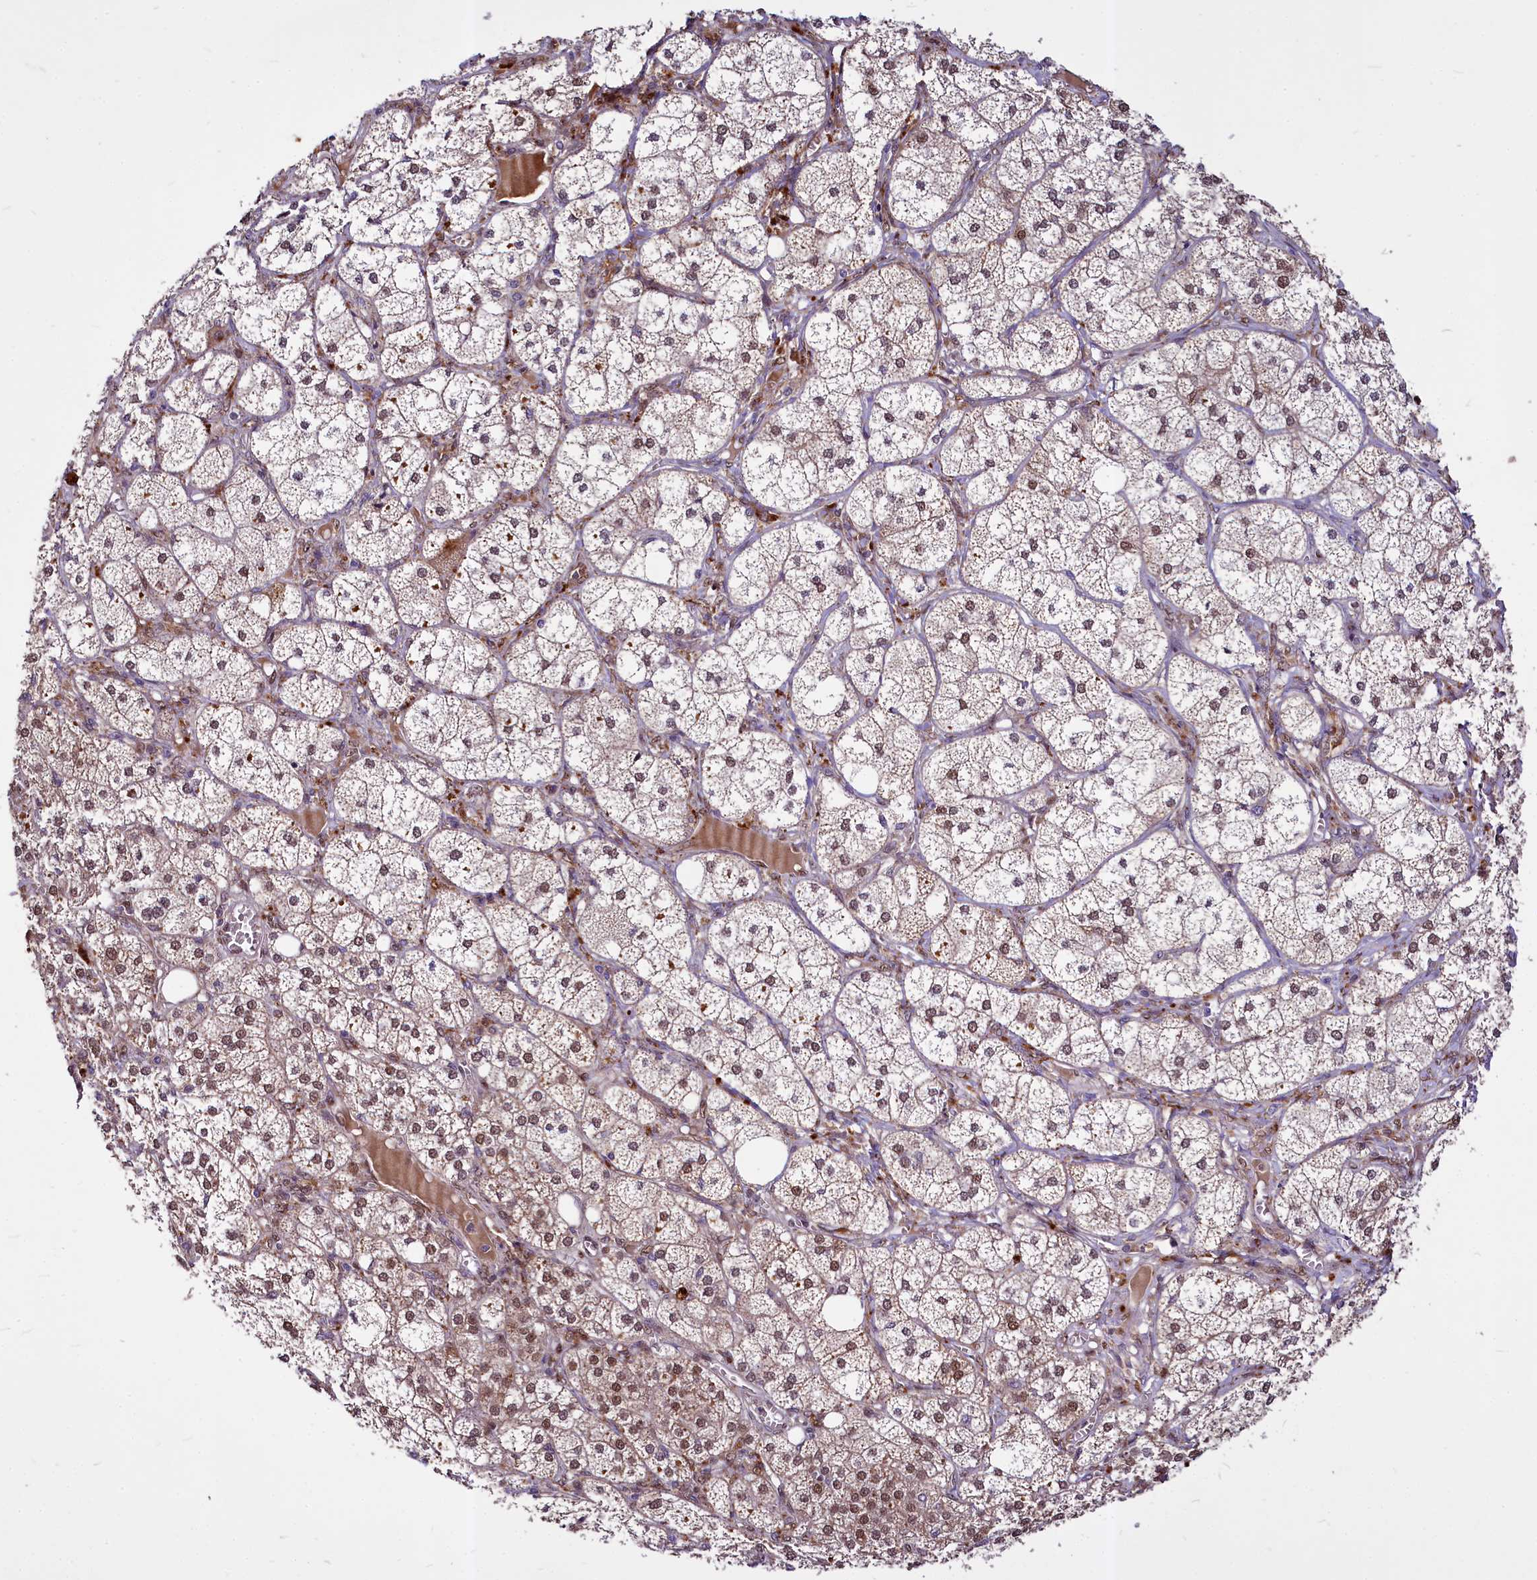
{"staining": {"intensity": "strong", "quantity": ">75%", "location": "nuclear"}, "tissue": "adrenal gland", "cell_type": "Glandular cells", "image_type": "normal", "snomed": [{"axis": "morphology", "description": "Normal tissue, NOS"}, {"axis": "topography", "description": "Adrenal gland"}], "caption": "The micrograph reveals a brown stain indicating the presence of a protein in the nuclear of glandular cells in adrenal gland.", "gene": "MAML2", "patient": {"sex": "female", "age": 61}}